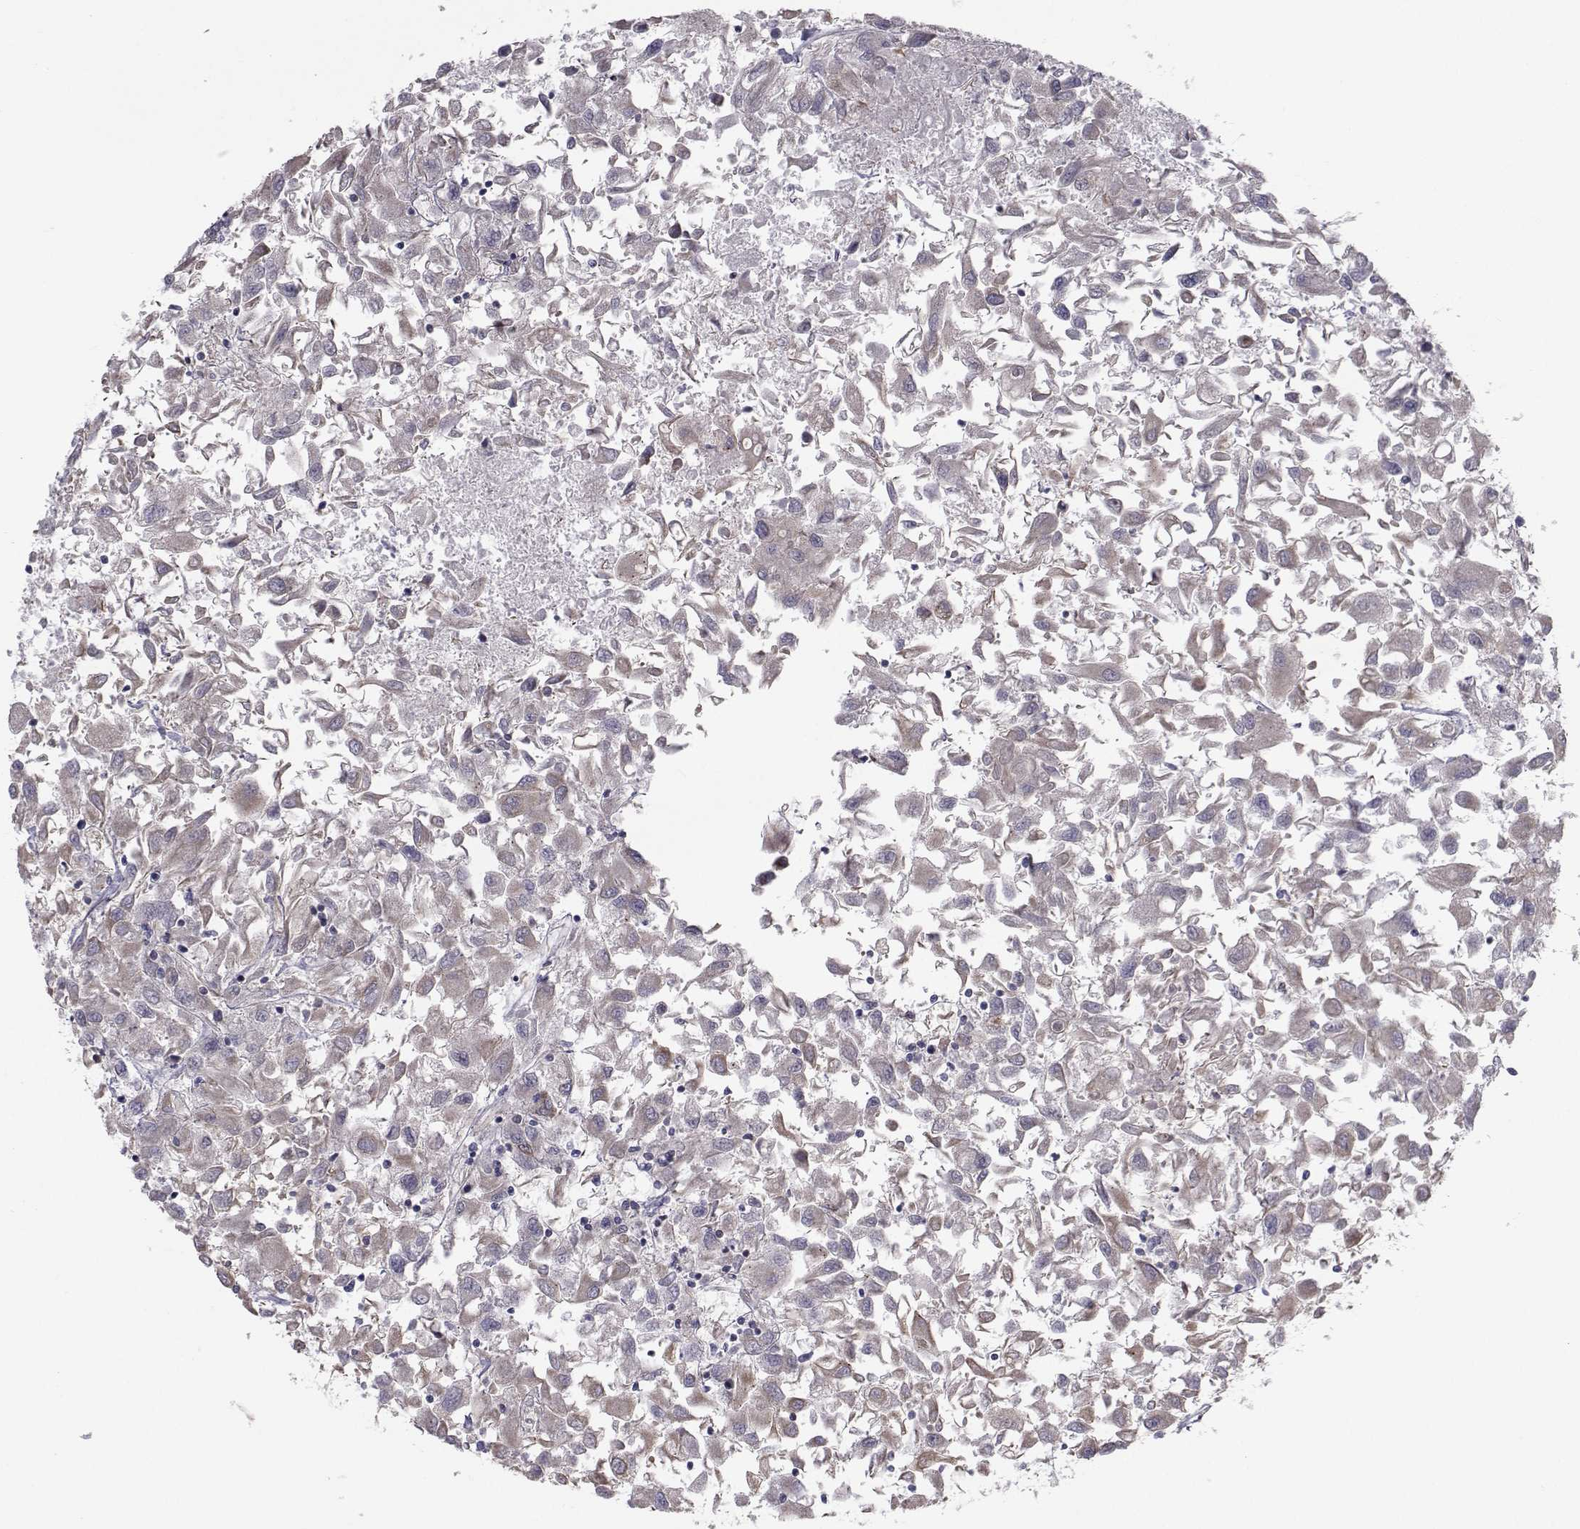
{"staining": {"intensity": "negative", "quantity": "none", "location": "none"}, "tissue": "renal cancer", "cell_type": "Tumor cells", "image_type": "cancer", "snomed": [{"axis": "morphology", "description": "Adenocarcinoma, NOS"}, {"axis": "topography", "description": "Kidney"}], "caption": "There is no significant expression in tumor cells of renal cancer (adenocarcinoma). Brightfield microscopy of immunohistochemistry stained with DAB (3,3'-diaminobenzidine) (brown) and hematoxylin (blue), captured at high magnification.", "gene": "TRIP10", "patient": {"sex": "female", "age": 76}}